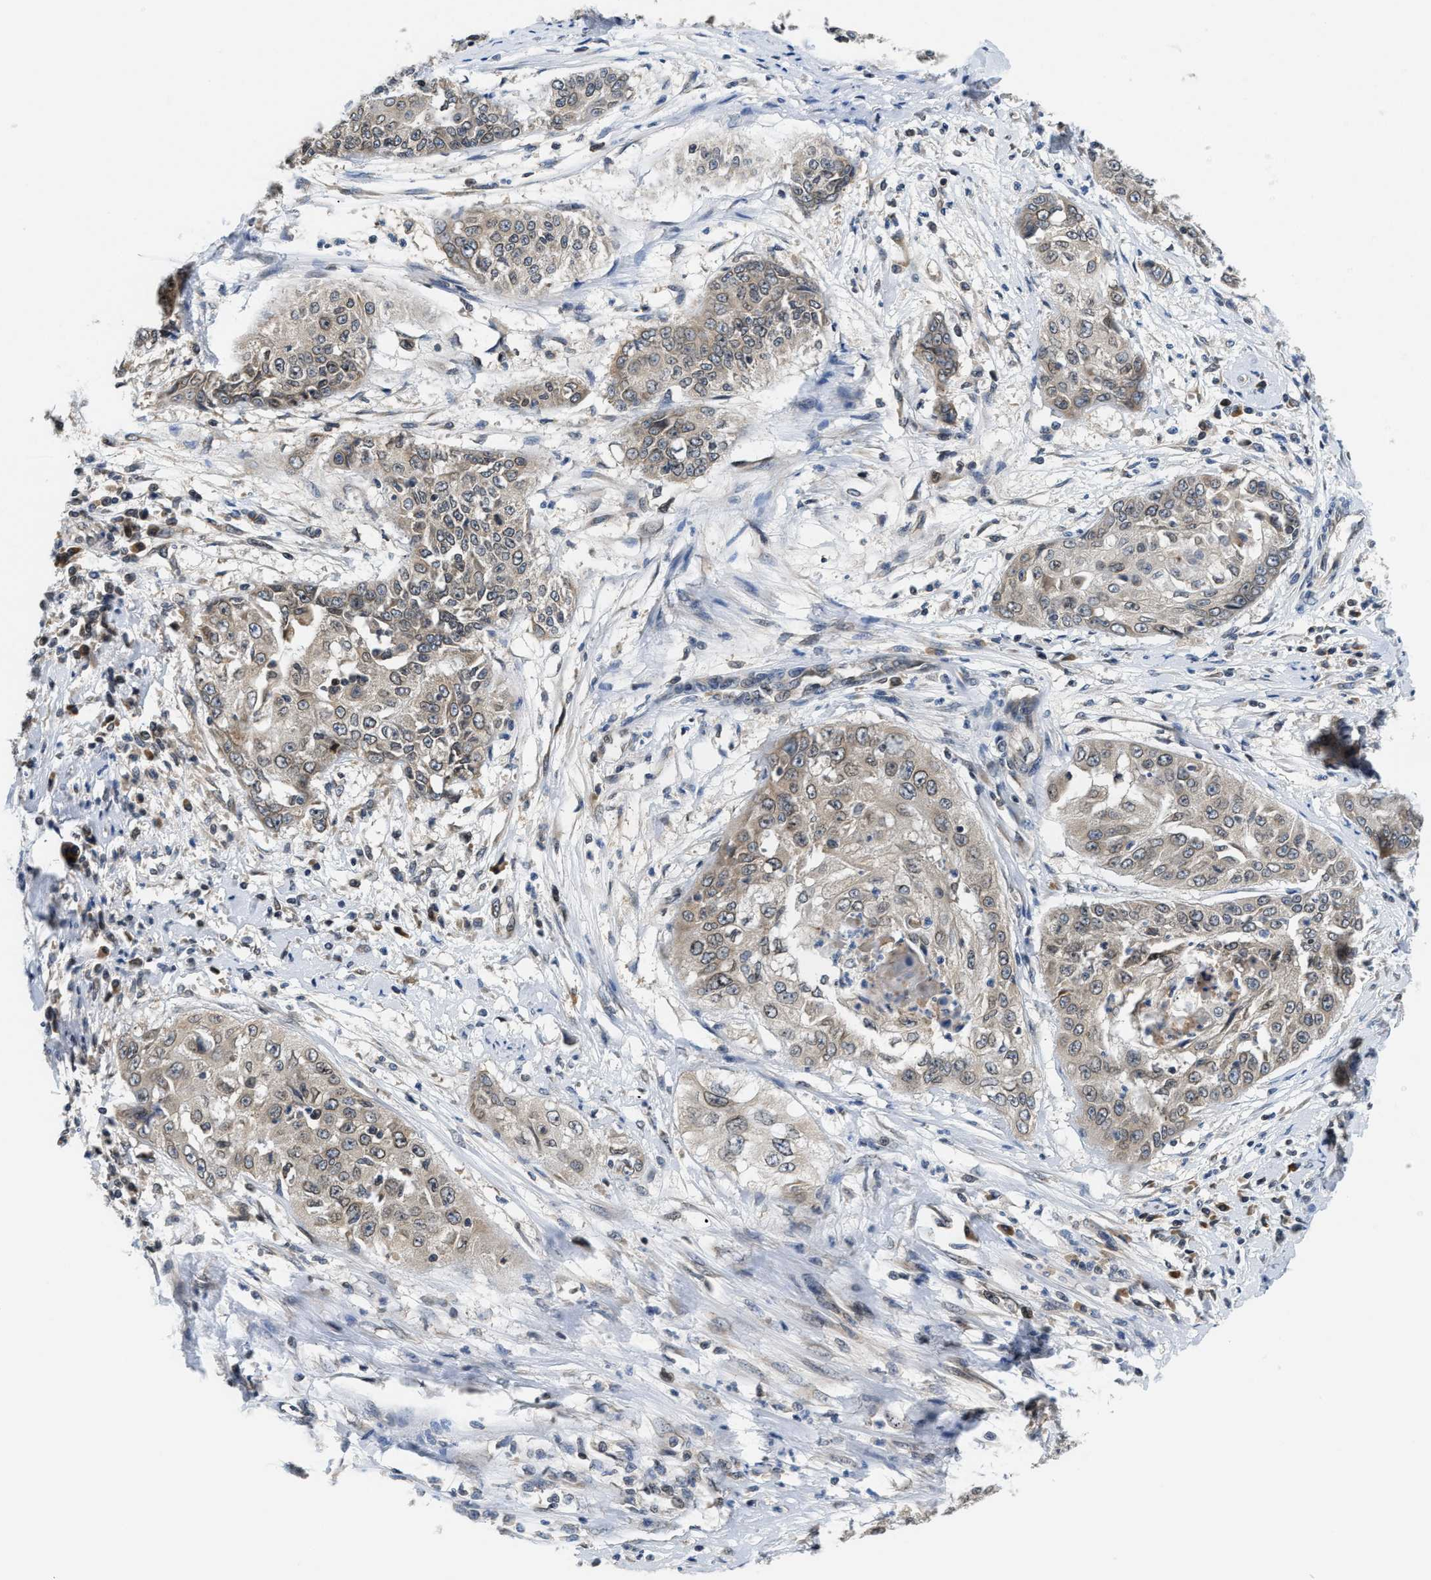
{"staining": {"intensity": "weak", "quantity": ">75%", "location": "cytoplasmic/membranous"}, "tissue": "cervical cancer", "cell_type": "Tumor cells", "image_type": "cancer", "snomed": [{"axis": "morphology", "description": "Squamous cell carcinoma, NOS"}, {"axis": "topography", "description": "Cervix"}], "caption": "Weak cytoplasmic/membranous expression for a protein is present in about >75% of tumor cells of cervical cancer (squamous cell carcinoma) using immunohistochemistry (IHC).", "gene": "RAB29", "patient": {"sex": "female", "age": 64}}